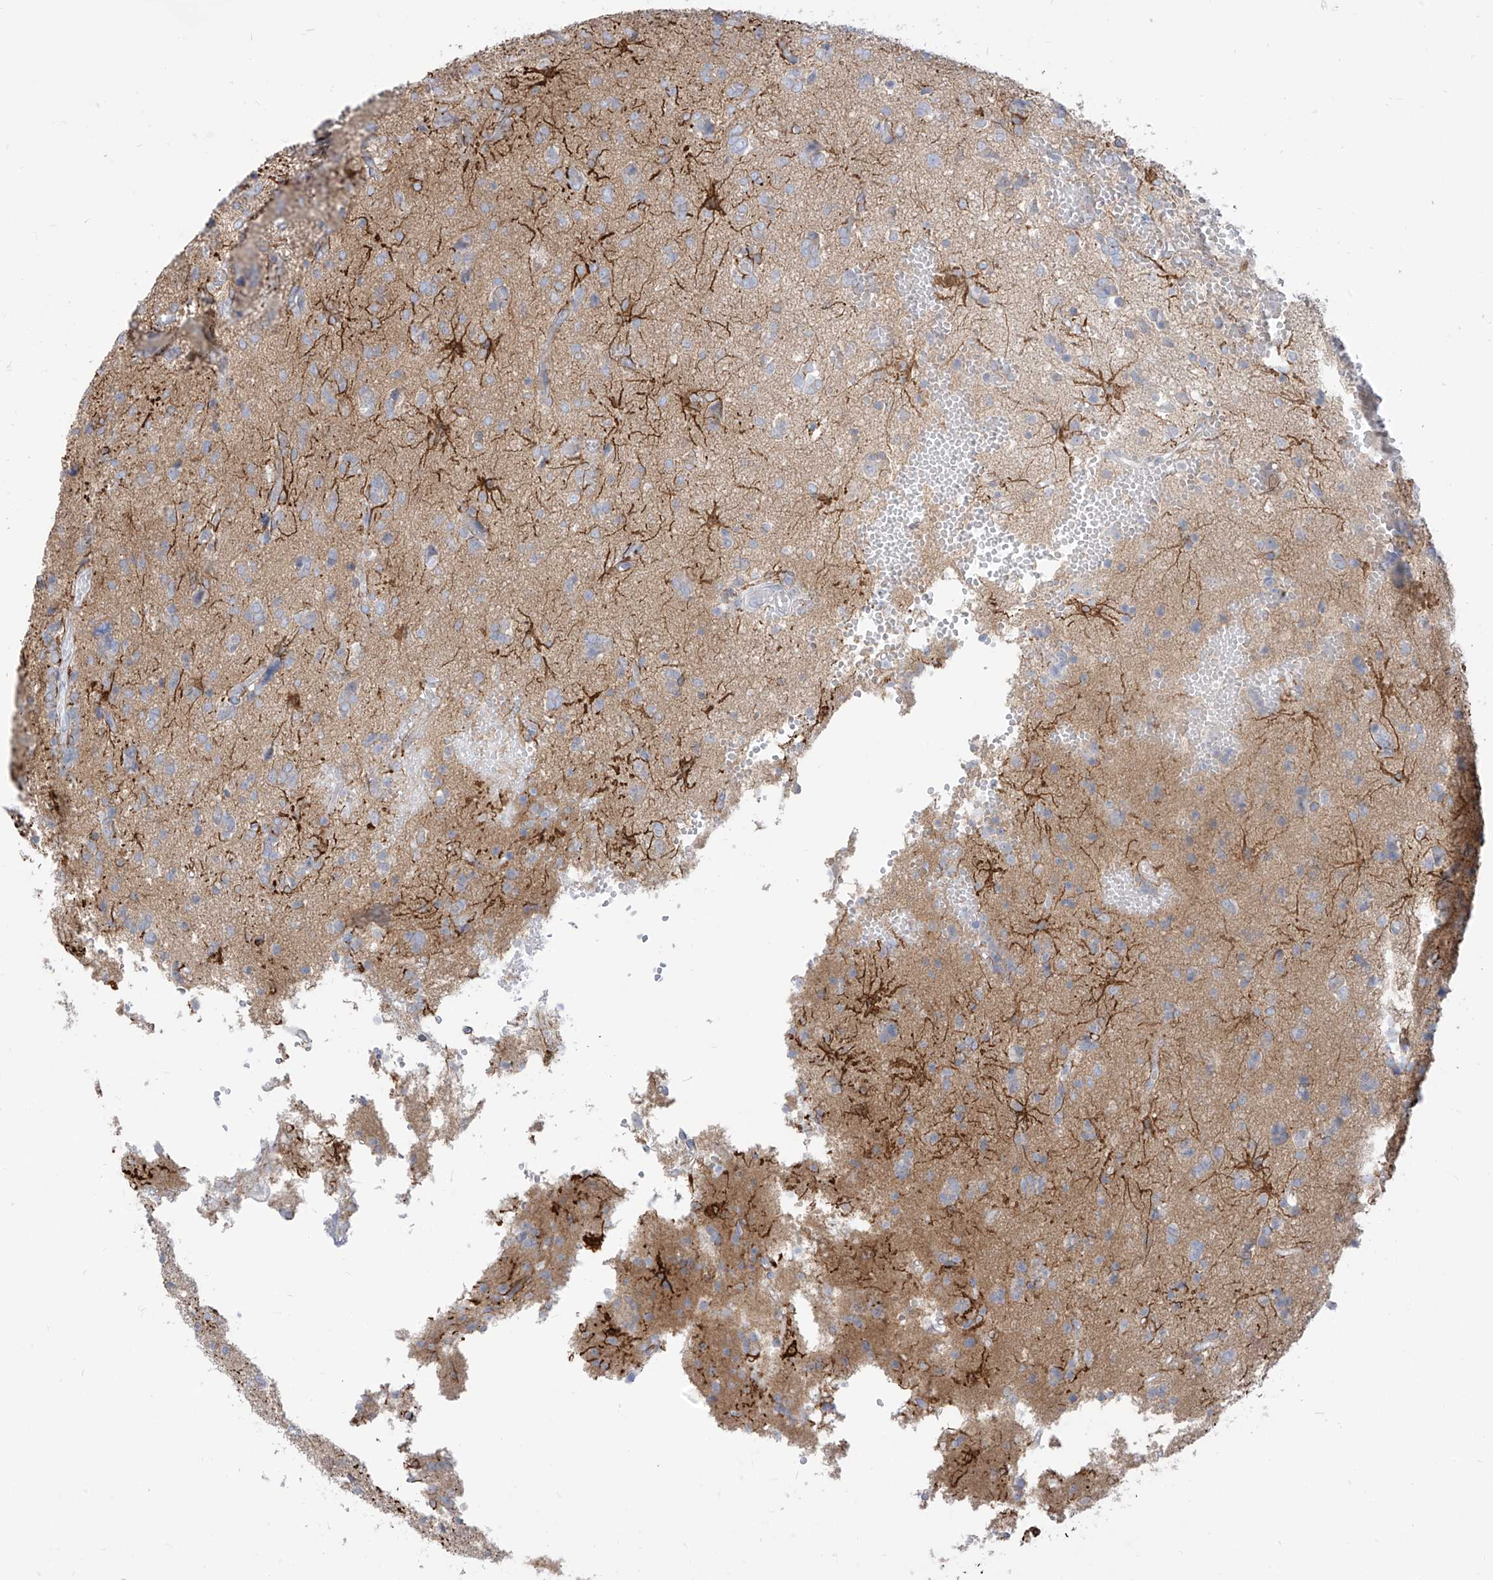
{"staining": {"intensity": "negative", "quantity": "none", "location": "none"}, "tissue": "glioma", "cell_type": "Tumor cells", "image_type": "cancer", "snomed": [{"axis": "morphology", "description": "Glioma, malignant, High grade"}, {"axis": "topography", "description": "Brain"}], "caption": "Tumor cells are negative for protein expression in human glioma.", "gene": "ARHGEF40", "patient": {"sex": "female", "age": 59}}